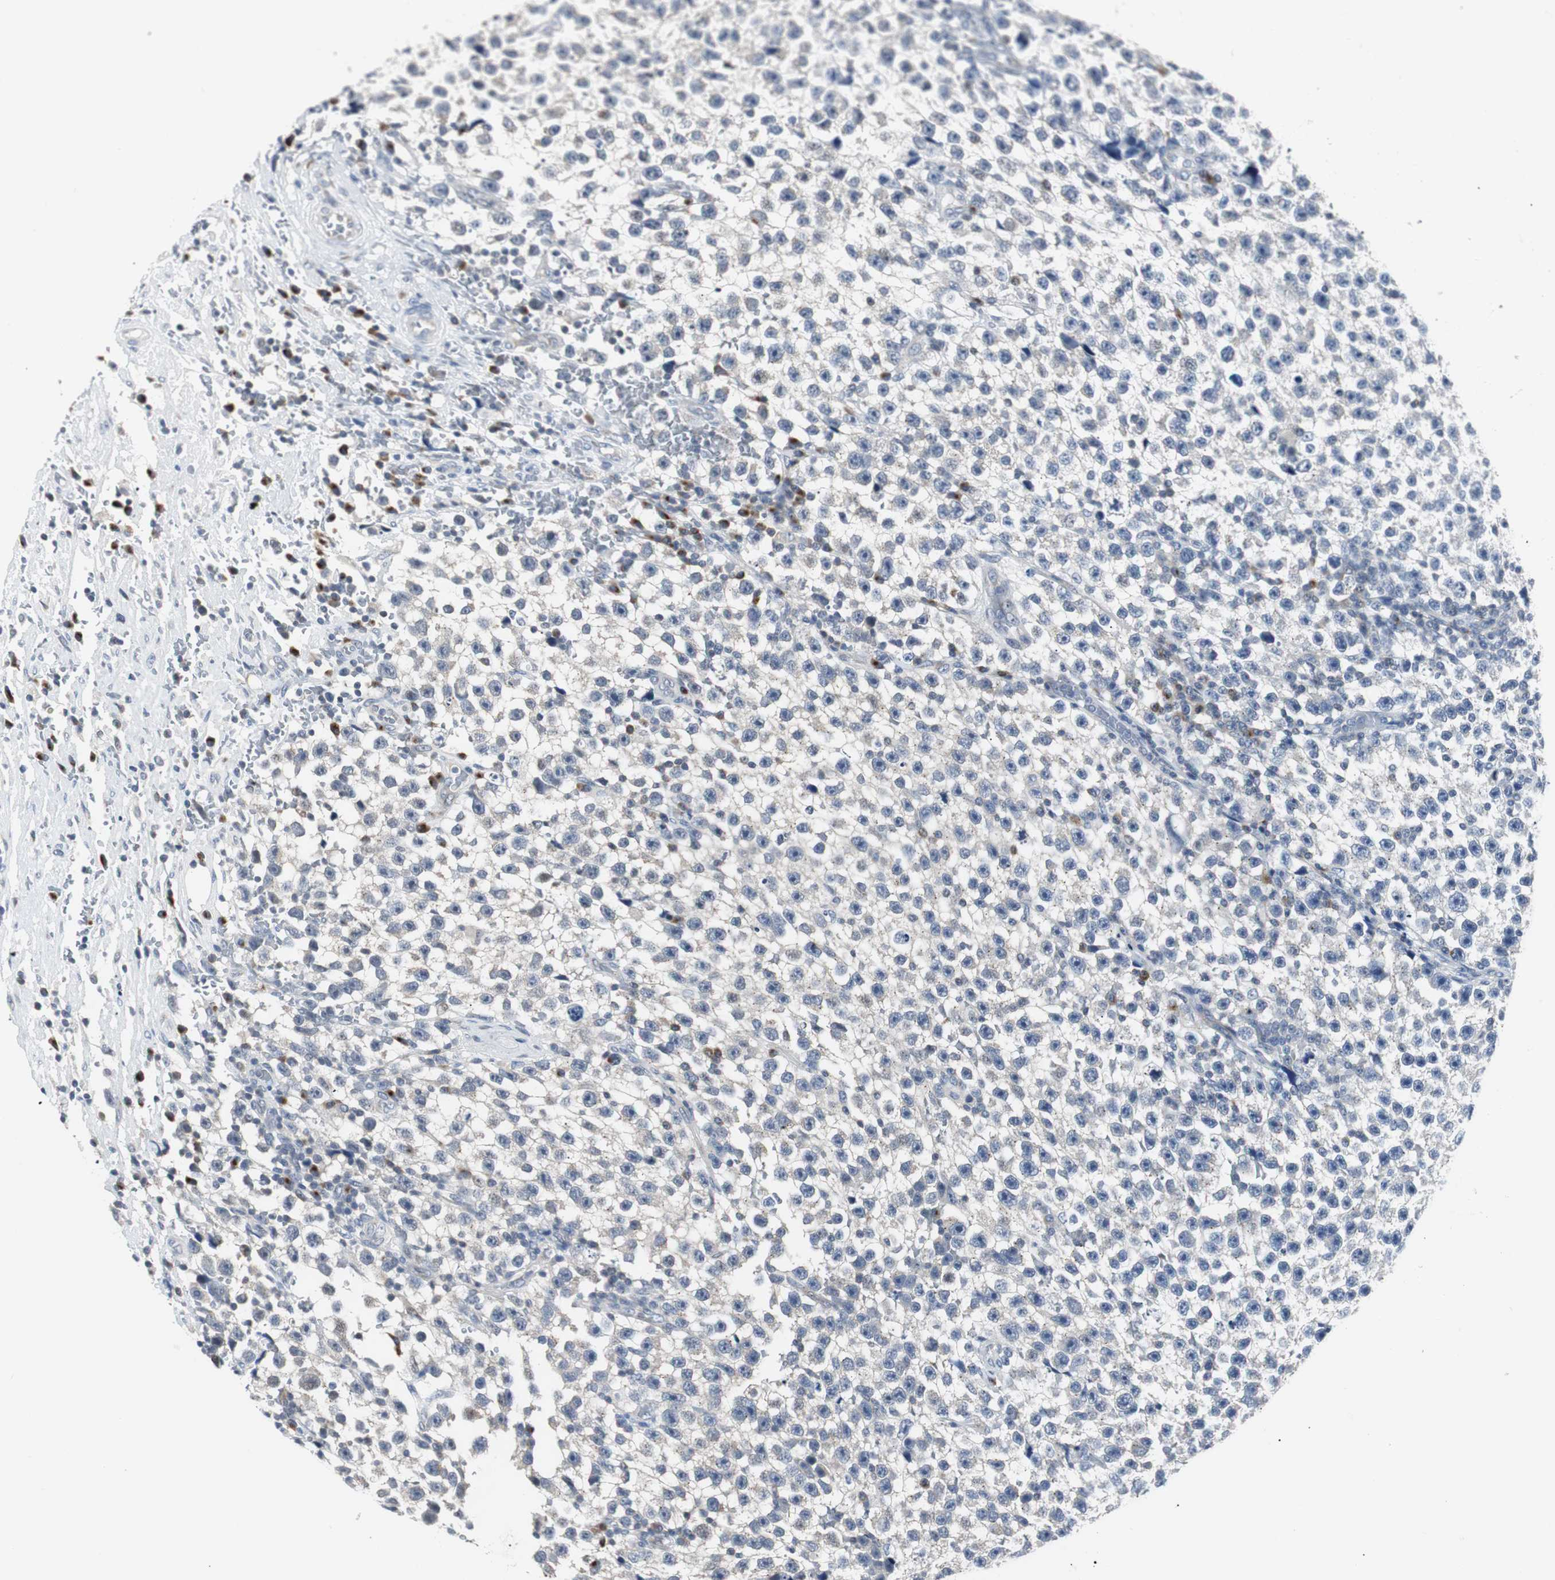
{"staining": {"intensity": "negative", "quantity": "none", "location": "none"}, "tissue": "testis cancer", "cell_type": "Tumor cells", "image_type": "cancer", "snomed": [{"axis": "morphology", "description": "Seminoma, NOS"}, {"axis": "topography", "description": "Testis"}], "caption": "This photomicrograph is of testis seminoma stained with immunohistochemistry to label a protein in brown with the nuclei are counter-stained blue. There is no expression in tumor cells.", "gene": "SOX30", "patient": {"sex": "male", "age": 33}}